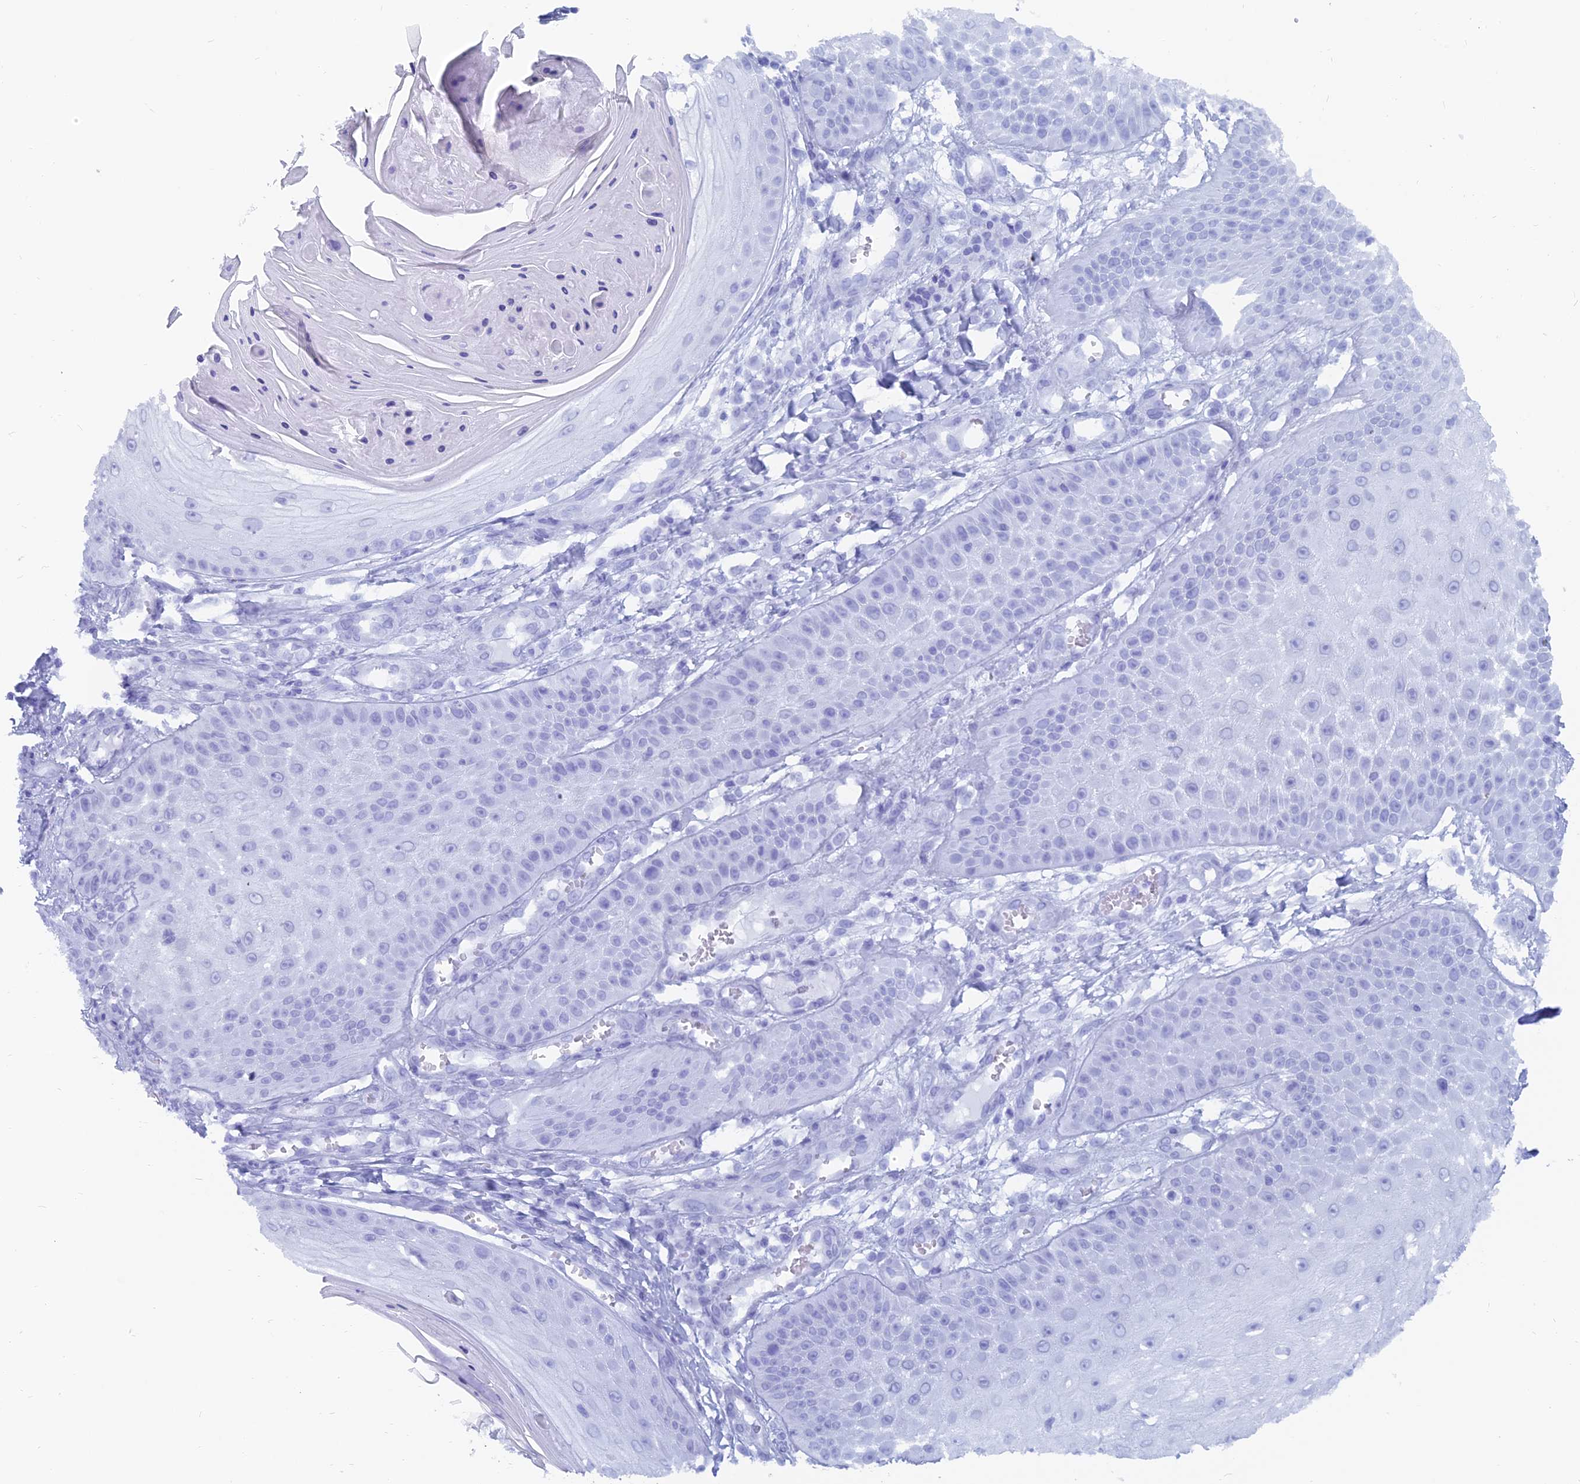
{"staining": {"intensity": "negative", "quantity": "none", "location": "none"}, "tissue": "skin cancer", "cell_type": "Tumor cells", "image_type": "cancer", "snomed": [{"axis": "morphology", "description": "Squamous cell carcinoma, NOS"}, {"axis": "topography", "description": "Skin"}], "caption": "Protein analysis of skin squamous cell carcinoma shows no significant positivity in tumor cells.", "gene": "CAPS", "patient": {"sex": "male", "age": 70}}